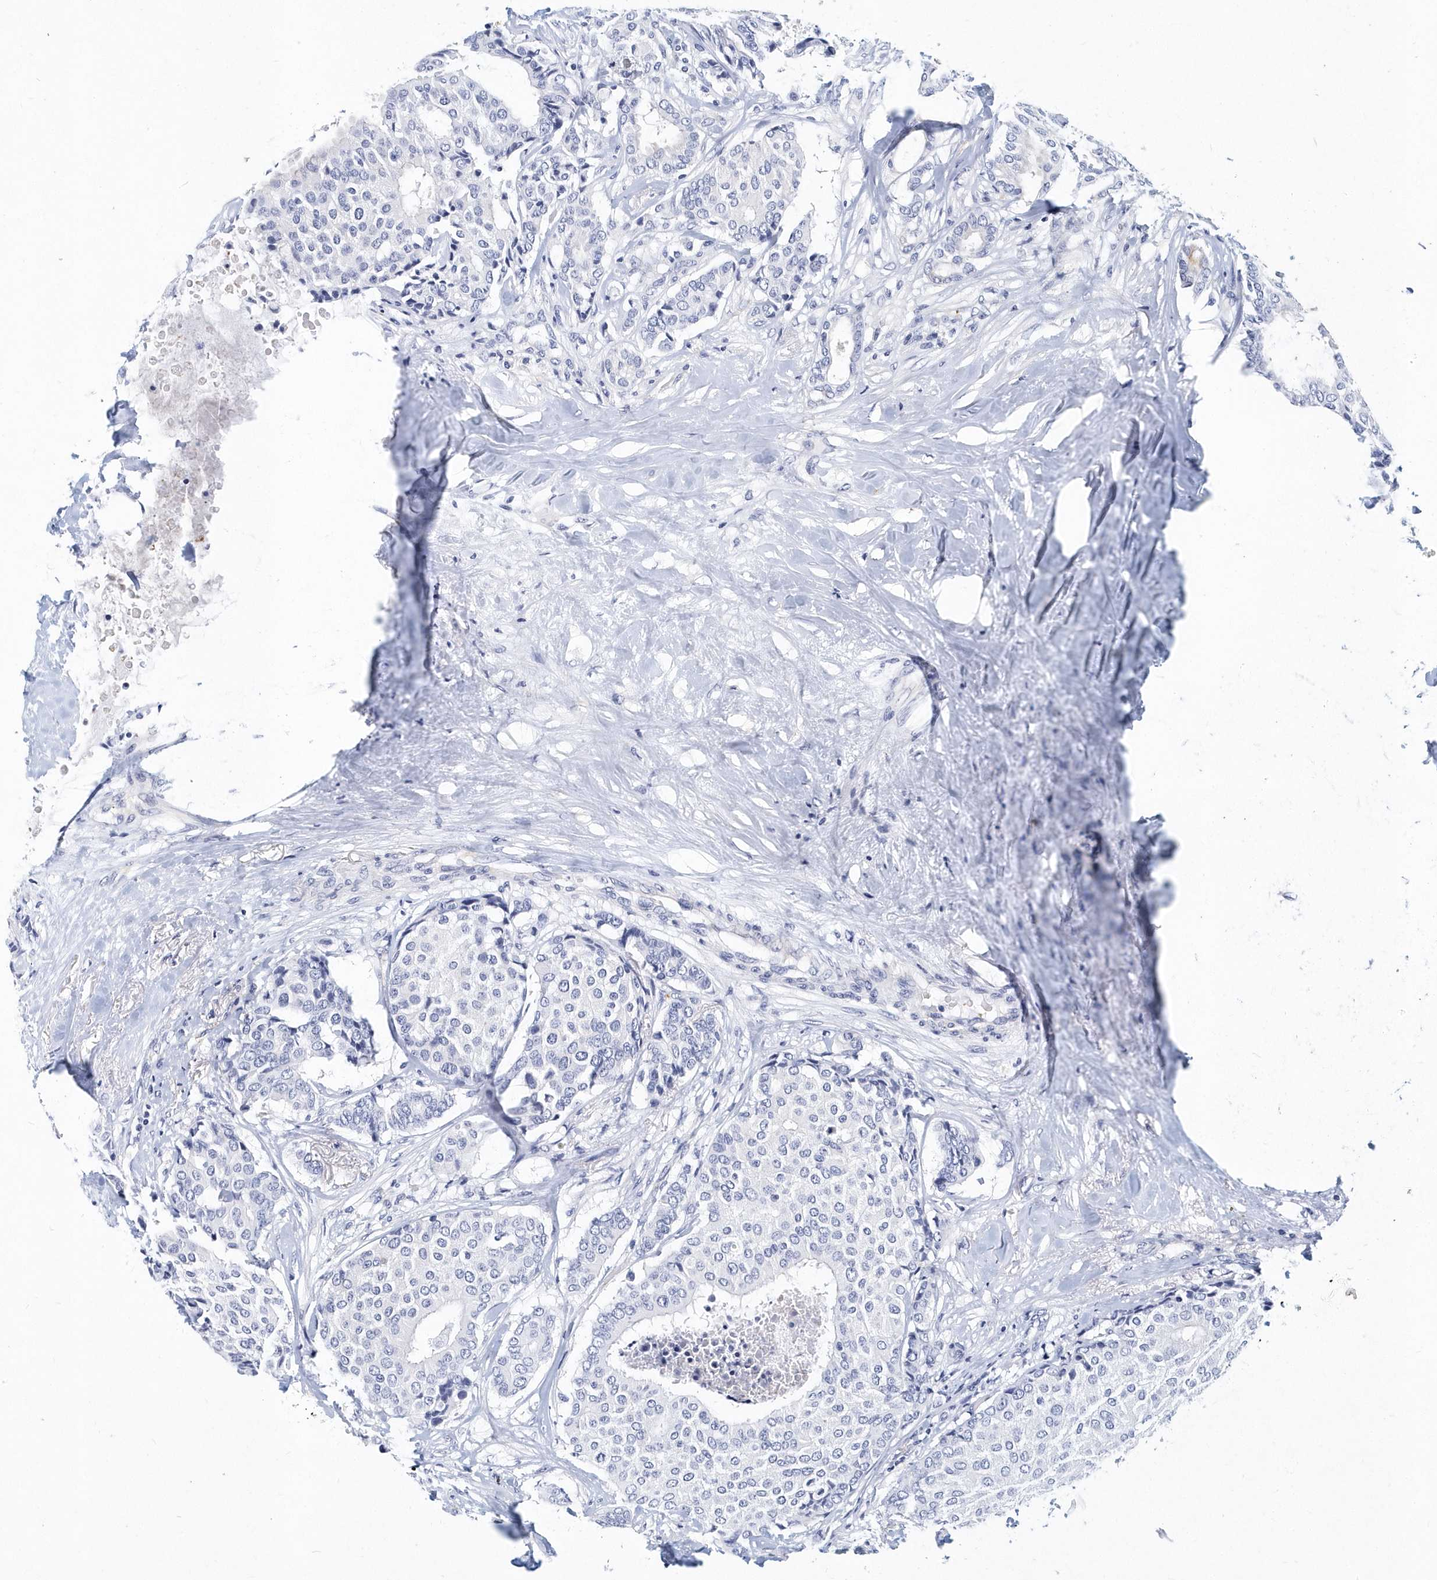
{"staining": {"intensity": "negative", "quantity": "none", "location": "none"}, "tissue": "breast cancer", "cell_type": "Tumor cells", "image_type": "cancer", "snomed": [{"axis": "morphology", "description": "Duct carcinoma"}, {"axis": "topography", "description": "Breast"}], "caption": "Tumor cells show no significant staining in breast cancer (intraductal carcinoma).", "gene": "ITGA2B", "patient": {"sex": "female", "age": 75}}